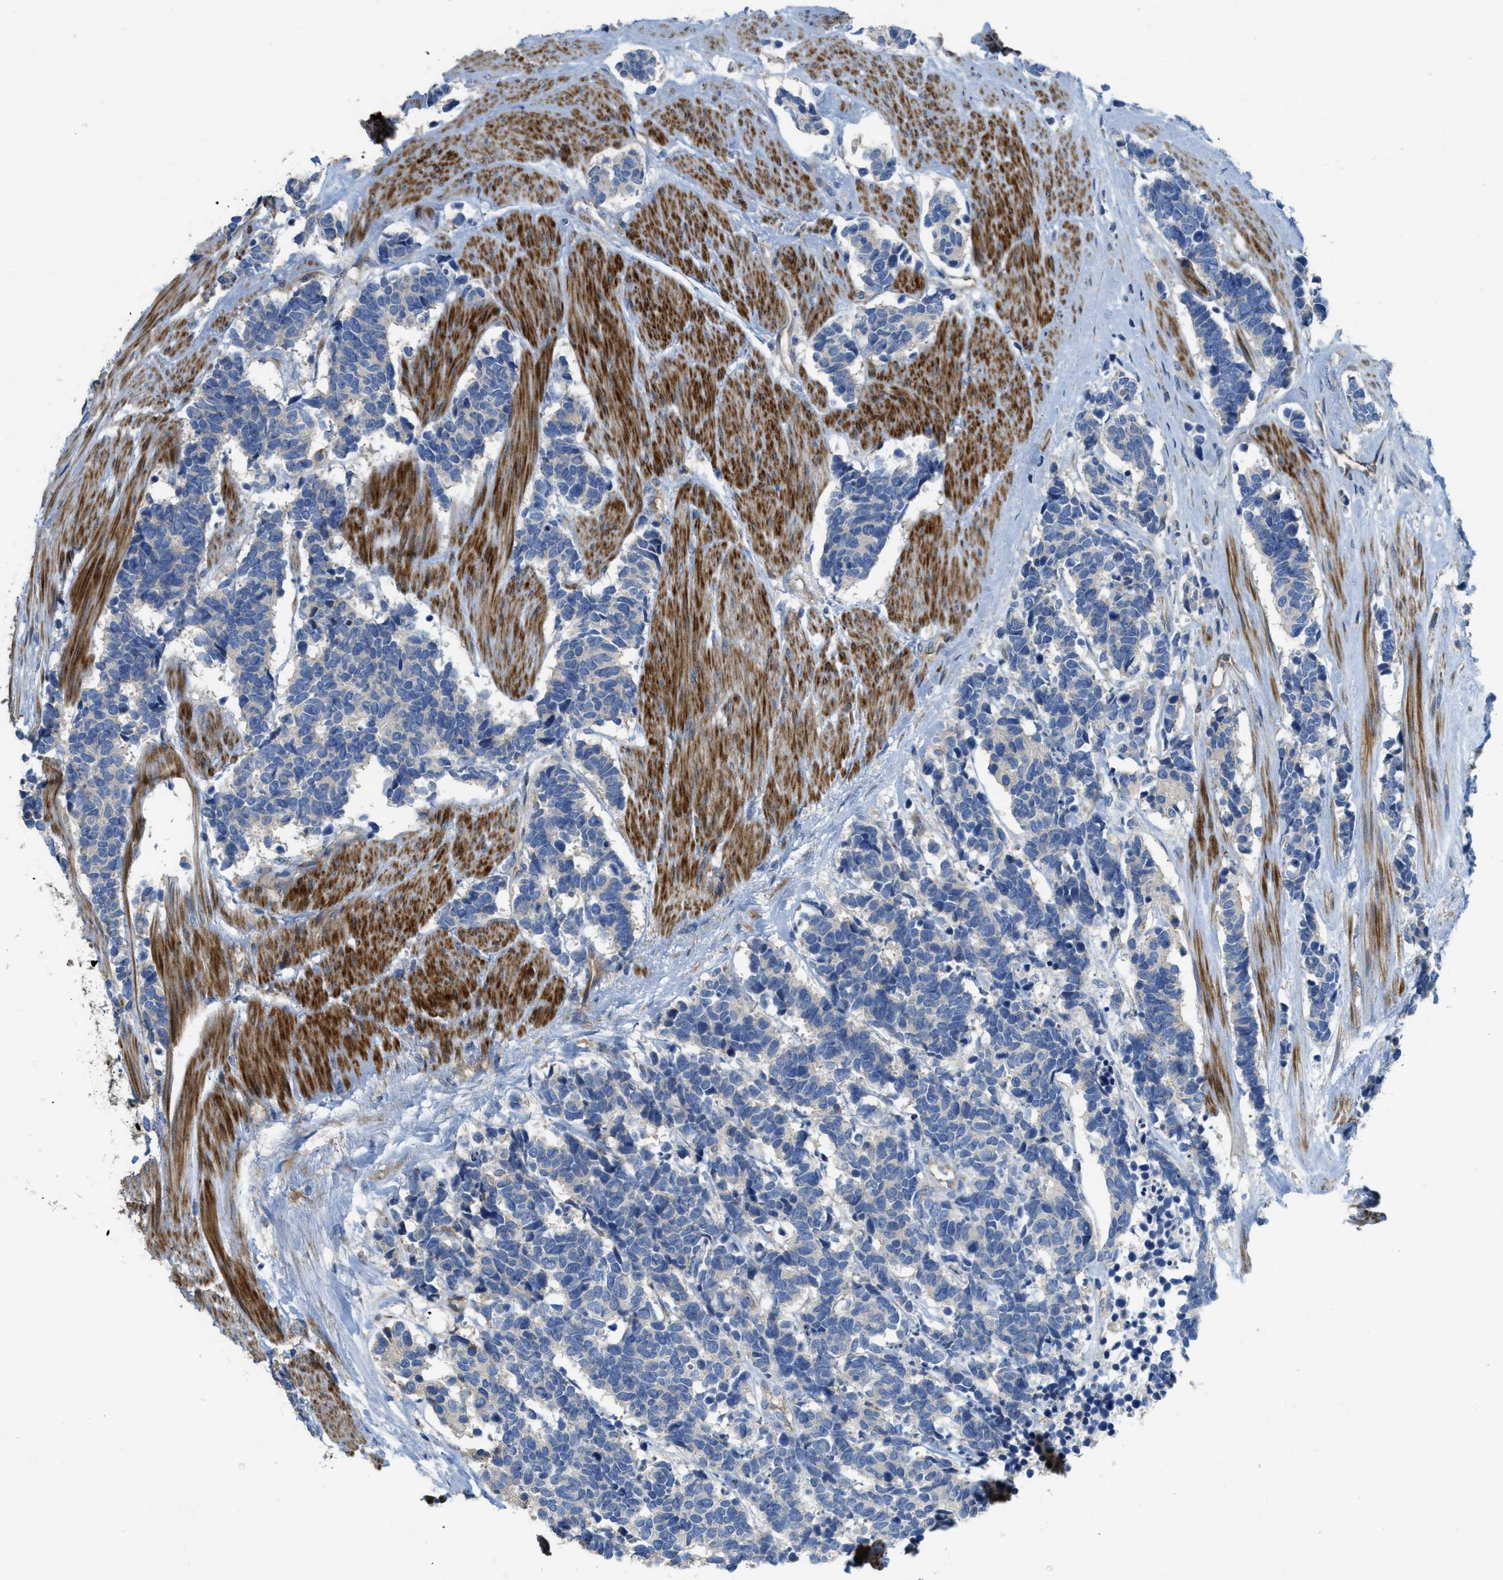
{"staining": {"intensity": "negative", "quantity": "none", "location": "none"}, "tissue": "carcinoid", "cell_type": "Tumor cells", "image_type": "cancer", "snomed": [{"axis": "morphology", "description": "Carcinoma, NOS"}, {"axis": "morphology", "description": "Carcinoid, malignant, NOS"}, {"axis": "topography", "description": "Urinary bladder"}], "caption": "This is an immunohistochemistry (IHC) image of carcinoma. There is no positivity in tumor cells.", "gene": "CASP10", "patient": {"sex": "male", "age": 57}}